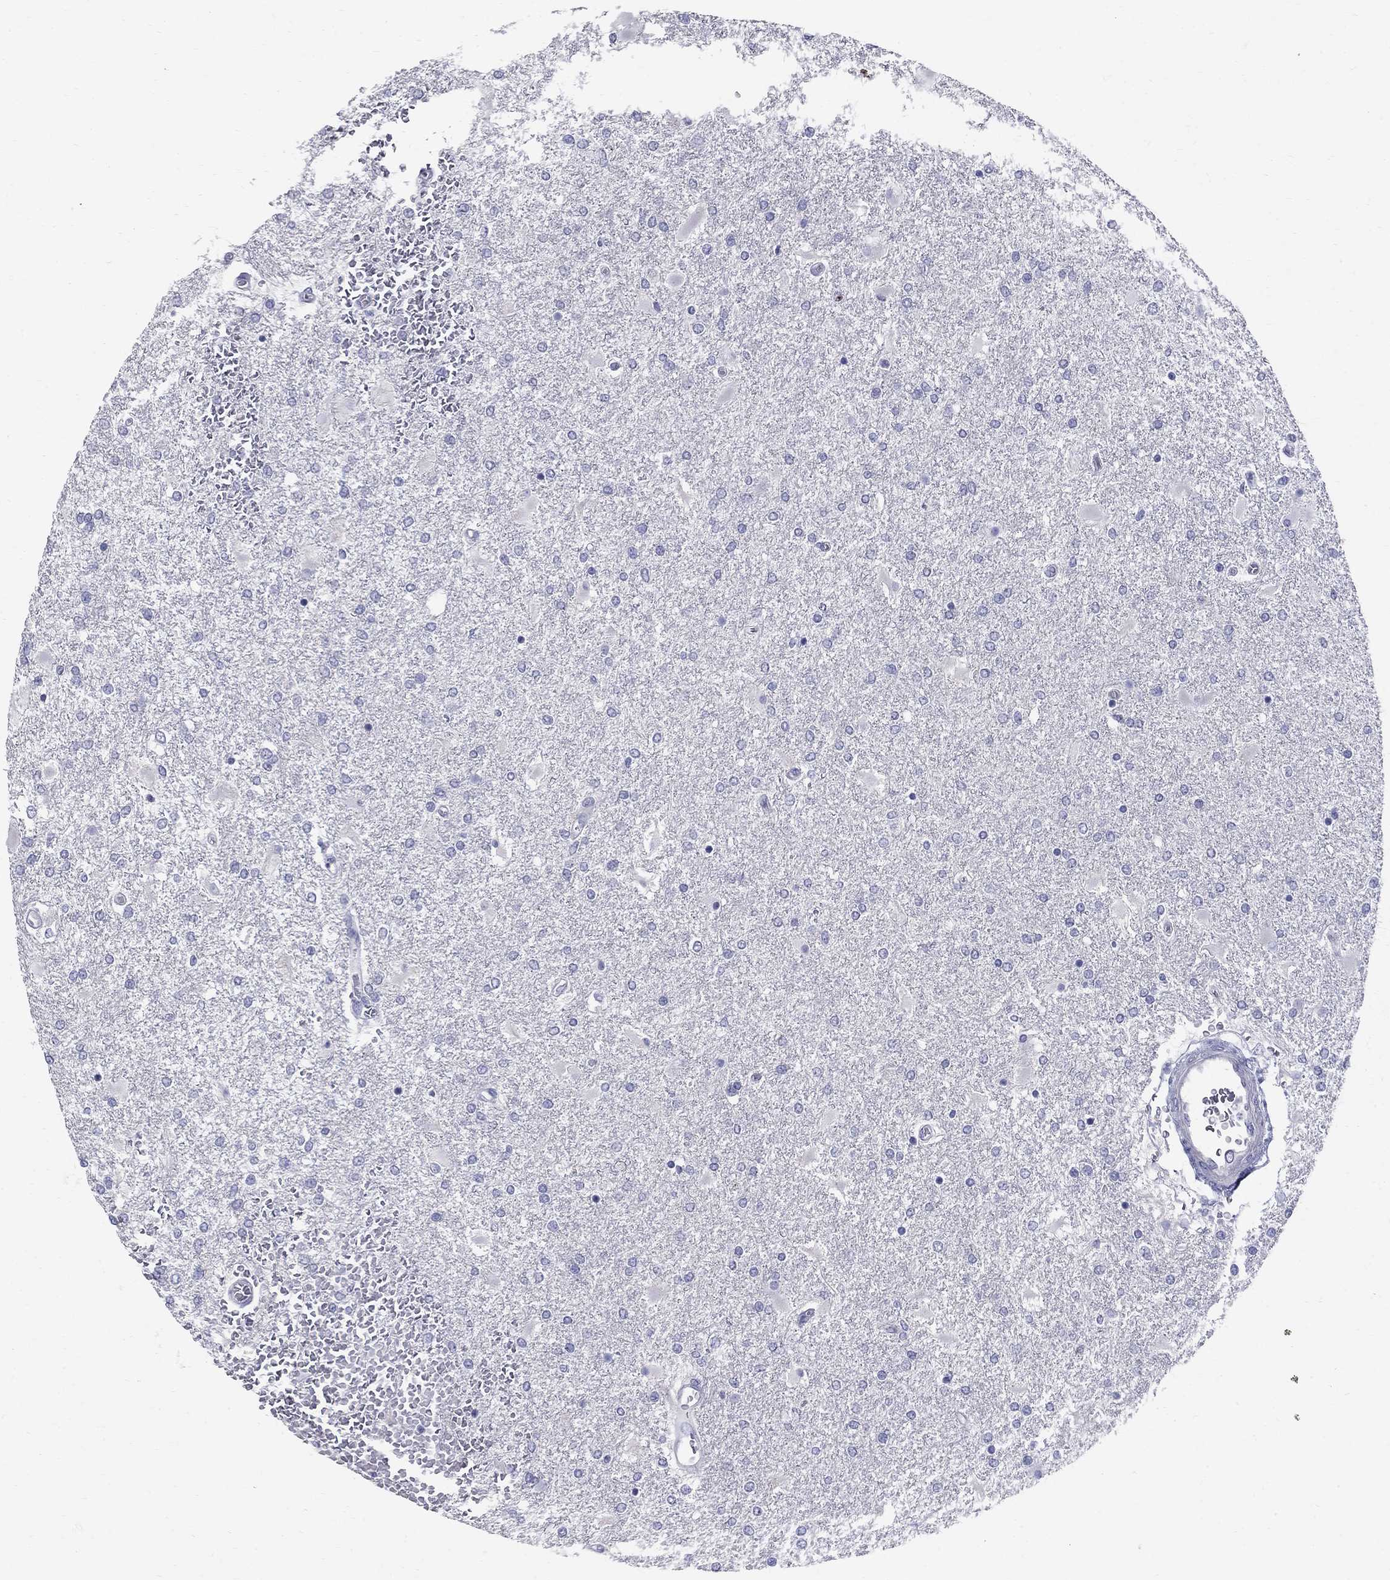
{"staining": {"intensity": "negative", "quantity": "none", "location": "none"}, "tissue": "glioma", "cell_type": "Tumor cells", "image_type": "cancer", "snomed": [{"axis": "morphology", "description": "Glioma, malignant, High grade"}, {"axis": "topography", "description": "Cerebral cortex"}], "caption": "Tumor cells are negative for protein expression in human glioma.", "gene": "TP53TG5", "patient": {"sex": "male", "age": 79}}